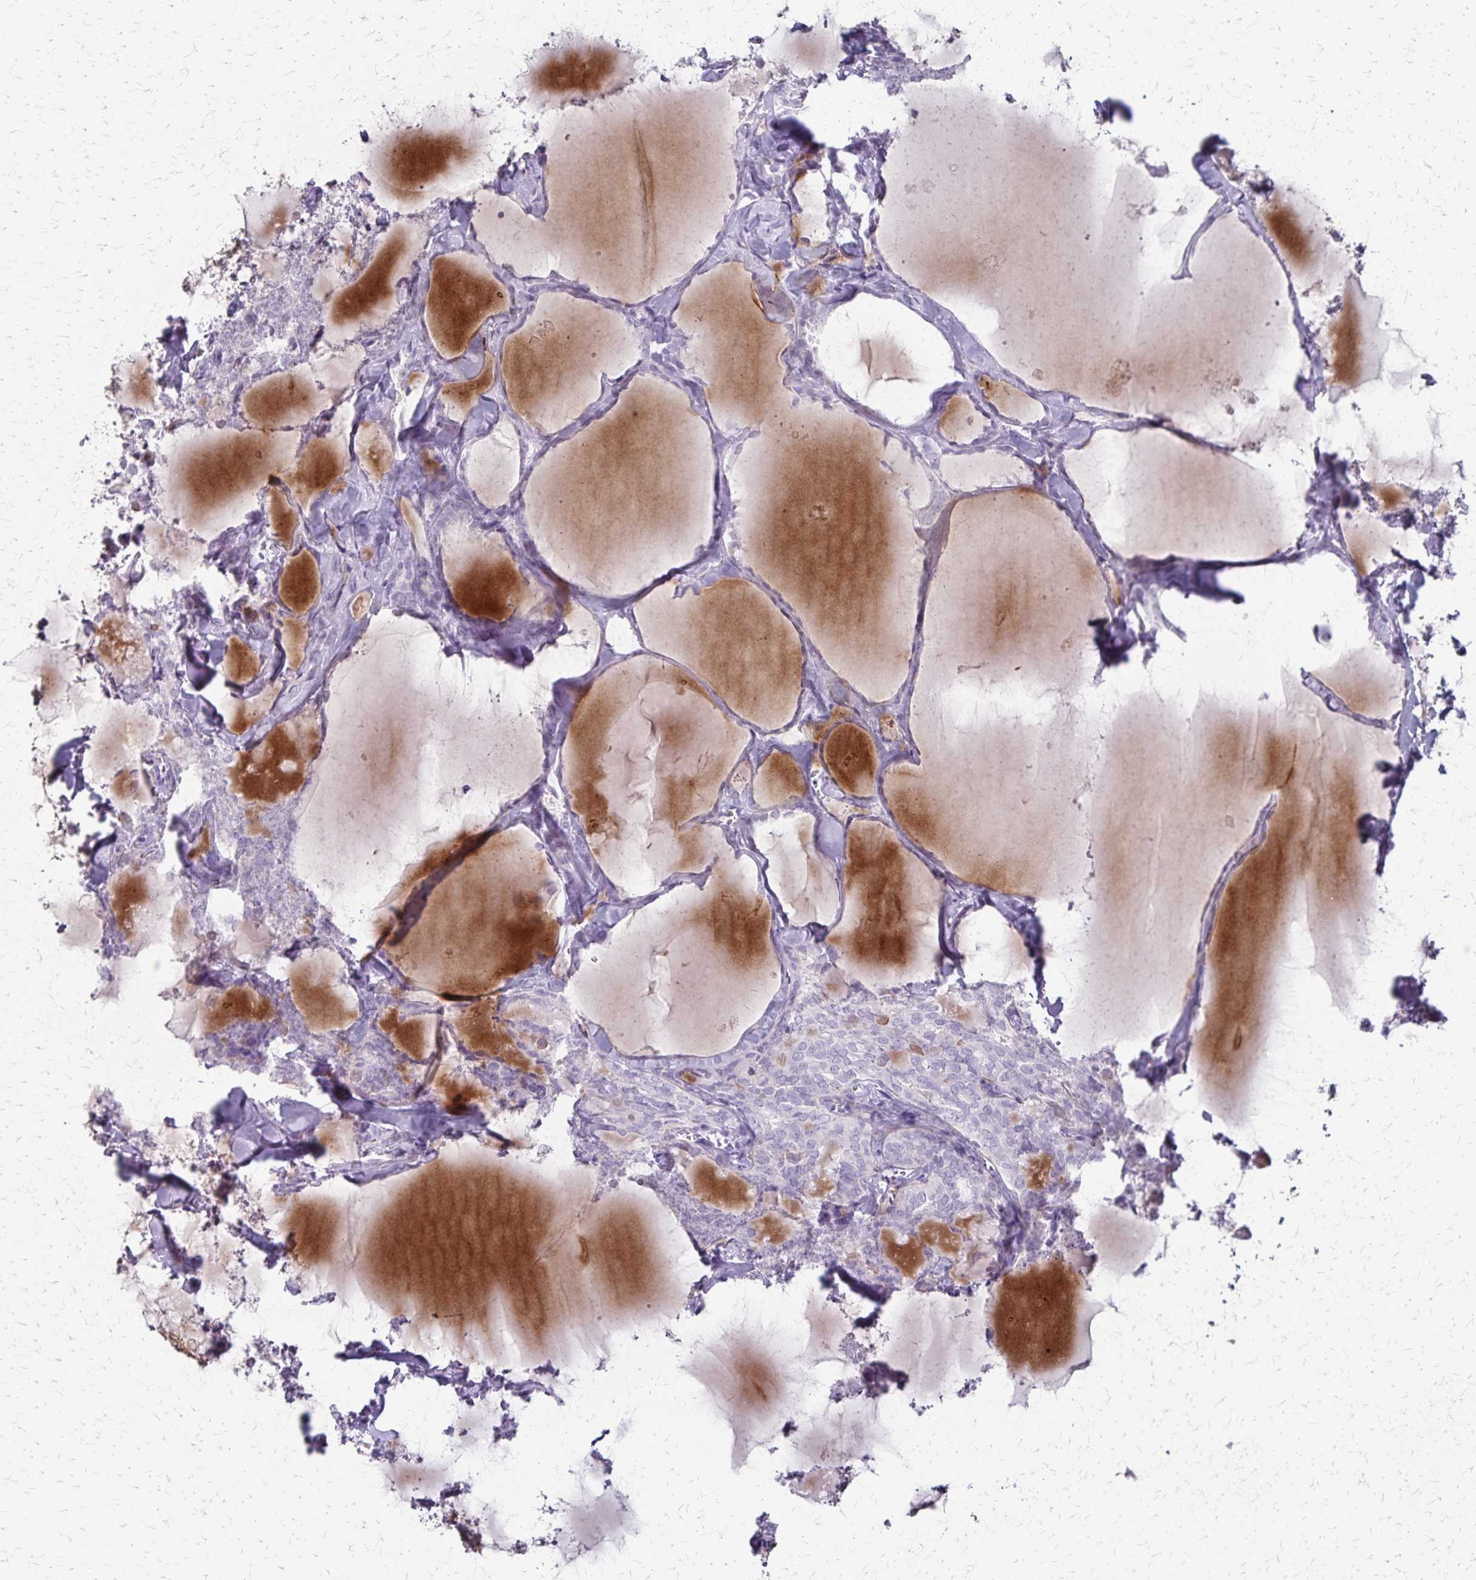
{"staining": {"intensity": "negative", "quantity": "none", "location": "none"}, "tissue": "thyroid cancer", "cell_type": "Tumor cells", "image_type": "cancer", "snomed": [{"axis": "morphology", "description": "Papillary adenocarcinoma, NOS"}, {"axis": "topography", "description": "Thyroid gland"}], "caption": "Thyroid cancer (papillary adenocarcinoma) was stained to show a protein in brown. There is no significant positivity in tumor cells.", "gene": "RASL10B", "patient": {"sex": "male", "age": 30}}